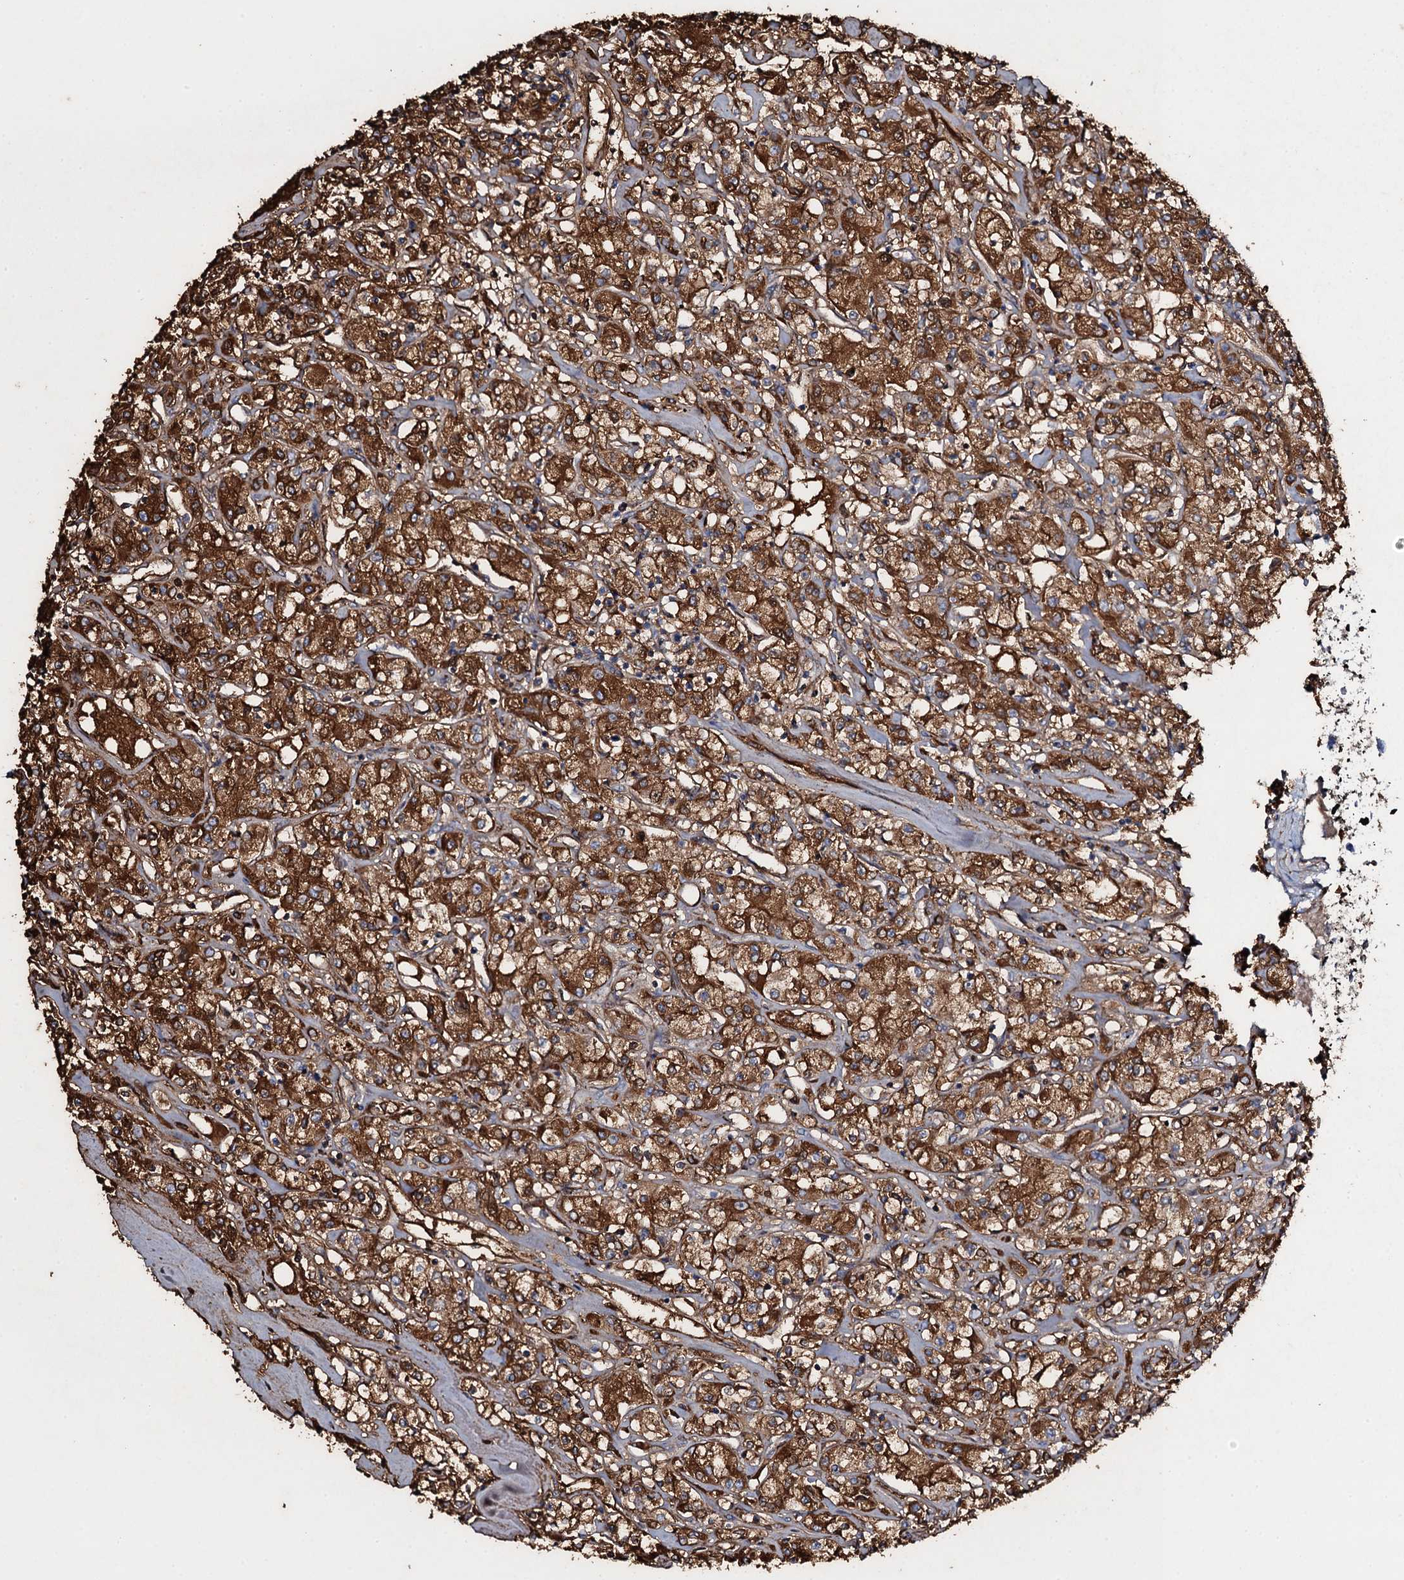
{"staining": {"intensity": "strong", "quantity": ">75%", "location": "cytoplasmic/membranous"}, "tissue": "renal cancer", "cell_type": "Tumor cells", "image_type": "cancer", "snomed": [{"axis": "morphology", "description": "Adenocarcinoma, NOS"}, {"axis": "topography", "description": "Kidney"}], "caption": "This is an image of immunohistochemistry (IHC) staining of renal cancer (adenocarcinoma), which shows strong staining in the cytoplasmic/membranous of tumor cells.", "gene": "EDN1", "patient": {"sex": "female", "age": 59}}